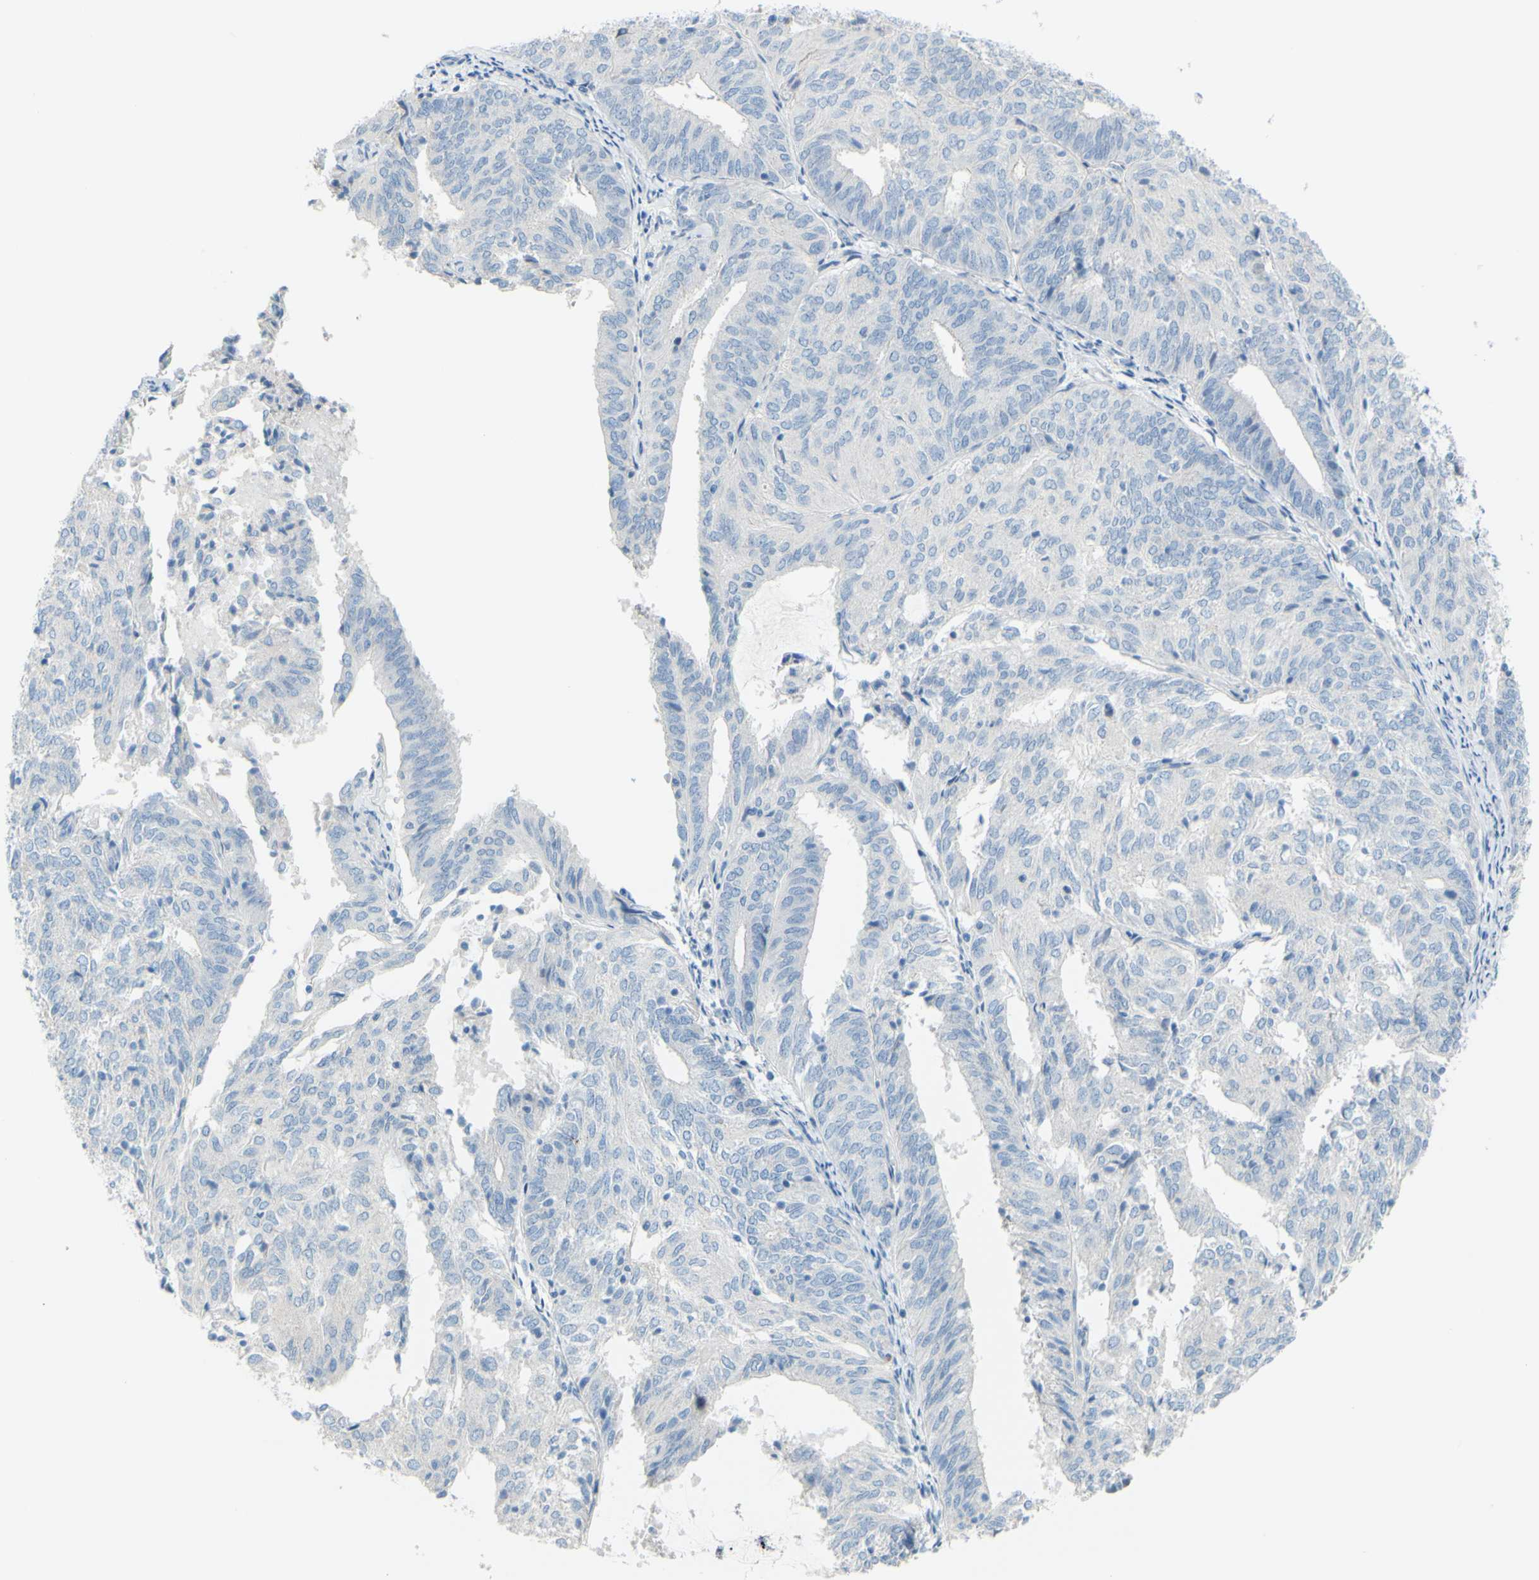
{"staining": {"intensity": "negative", "quantity": "none", "location": "none"}, "tissue": "endometrial cancer", "cell_type": "Tumor cells", "image_type": "cancer", "snomed": [{"axis": "morphology", "description": "Adenocarcinoma, NOS"}, {"axis": "topography", "description": "Uterus"}], "caption": "The photomicrograph reveals no significant expression in tumor cells of endometrial adenocarcinoma. Nuclei are stained in blue.", "gene": "SLC1A2", "patient": {"sex": "female", "age": 60}}